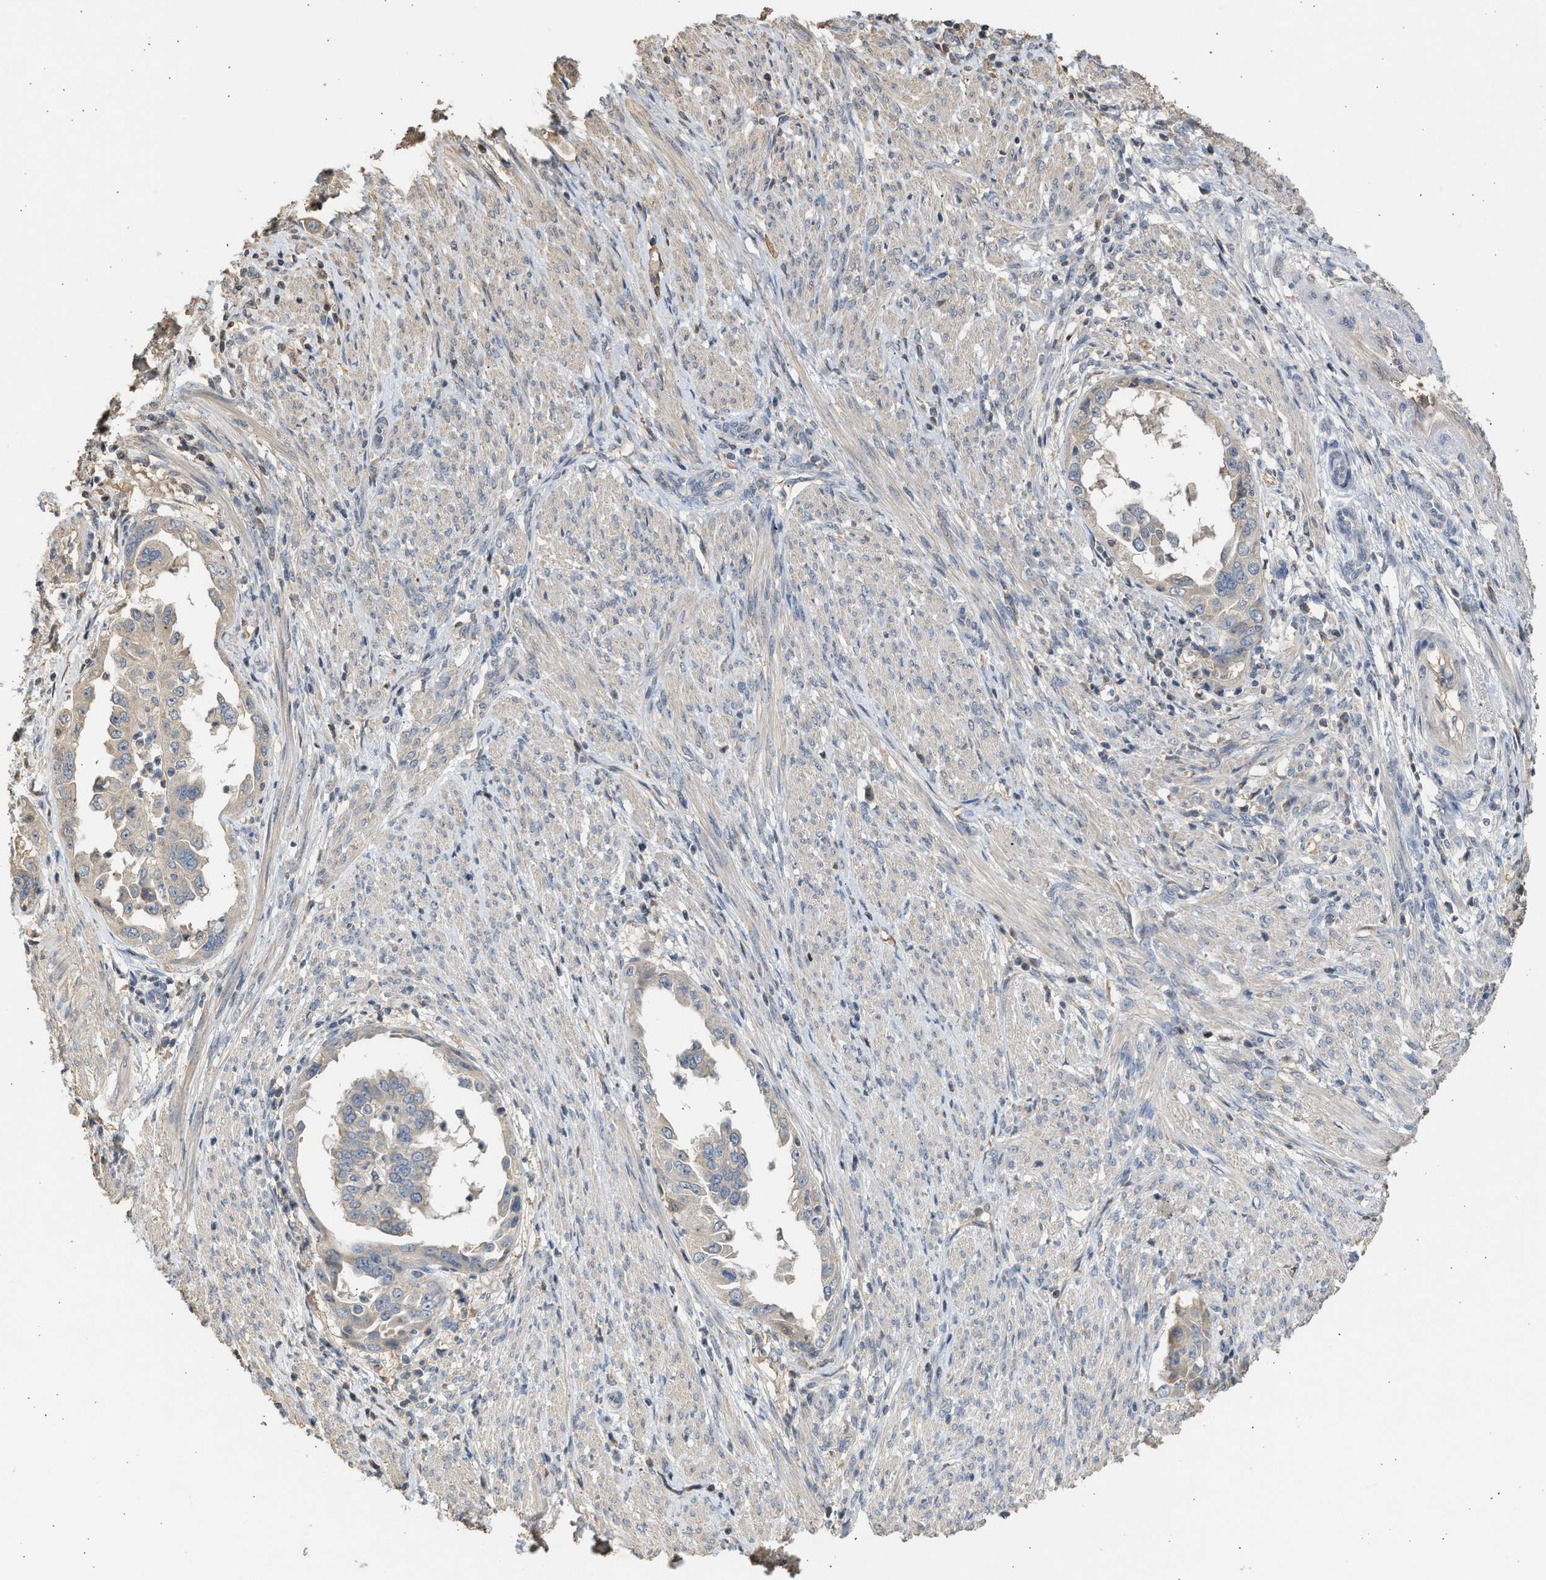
{"staining": {"intensity": "weak", "quantity": "<25%", "location": "cytoplasmic/membranous"}, "tissue": "endometrial cancer", "cell_type": "Tumor cells", "image_type": "cancer", "snomed": [{"axis": "morphology", "description": "Adenocarcinoma, NOS"}, {"axis": "topography", "description": "Endometrium"}], "caption": "The IHC image has no significant staining in tumor cells of adenocarcinoma (endometrial) tissue.", "gene": "SULT2A1", "patient": {"sex": "female", "age": 85}}